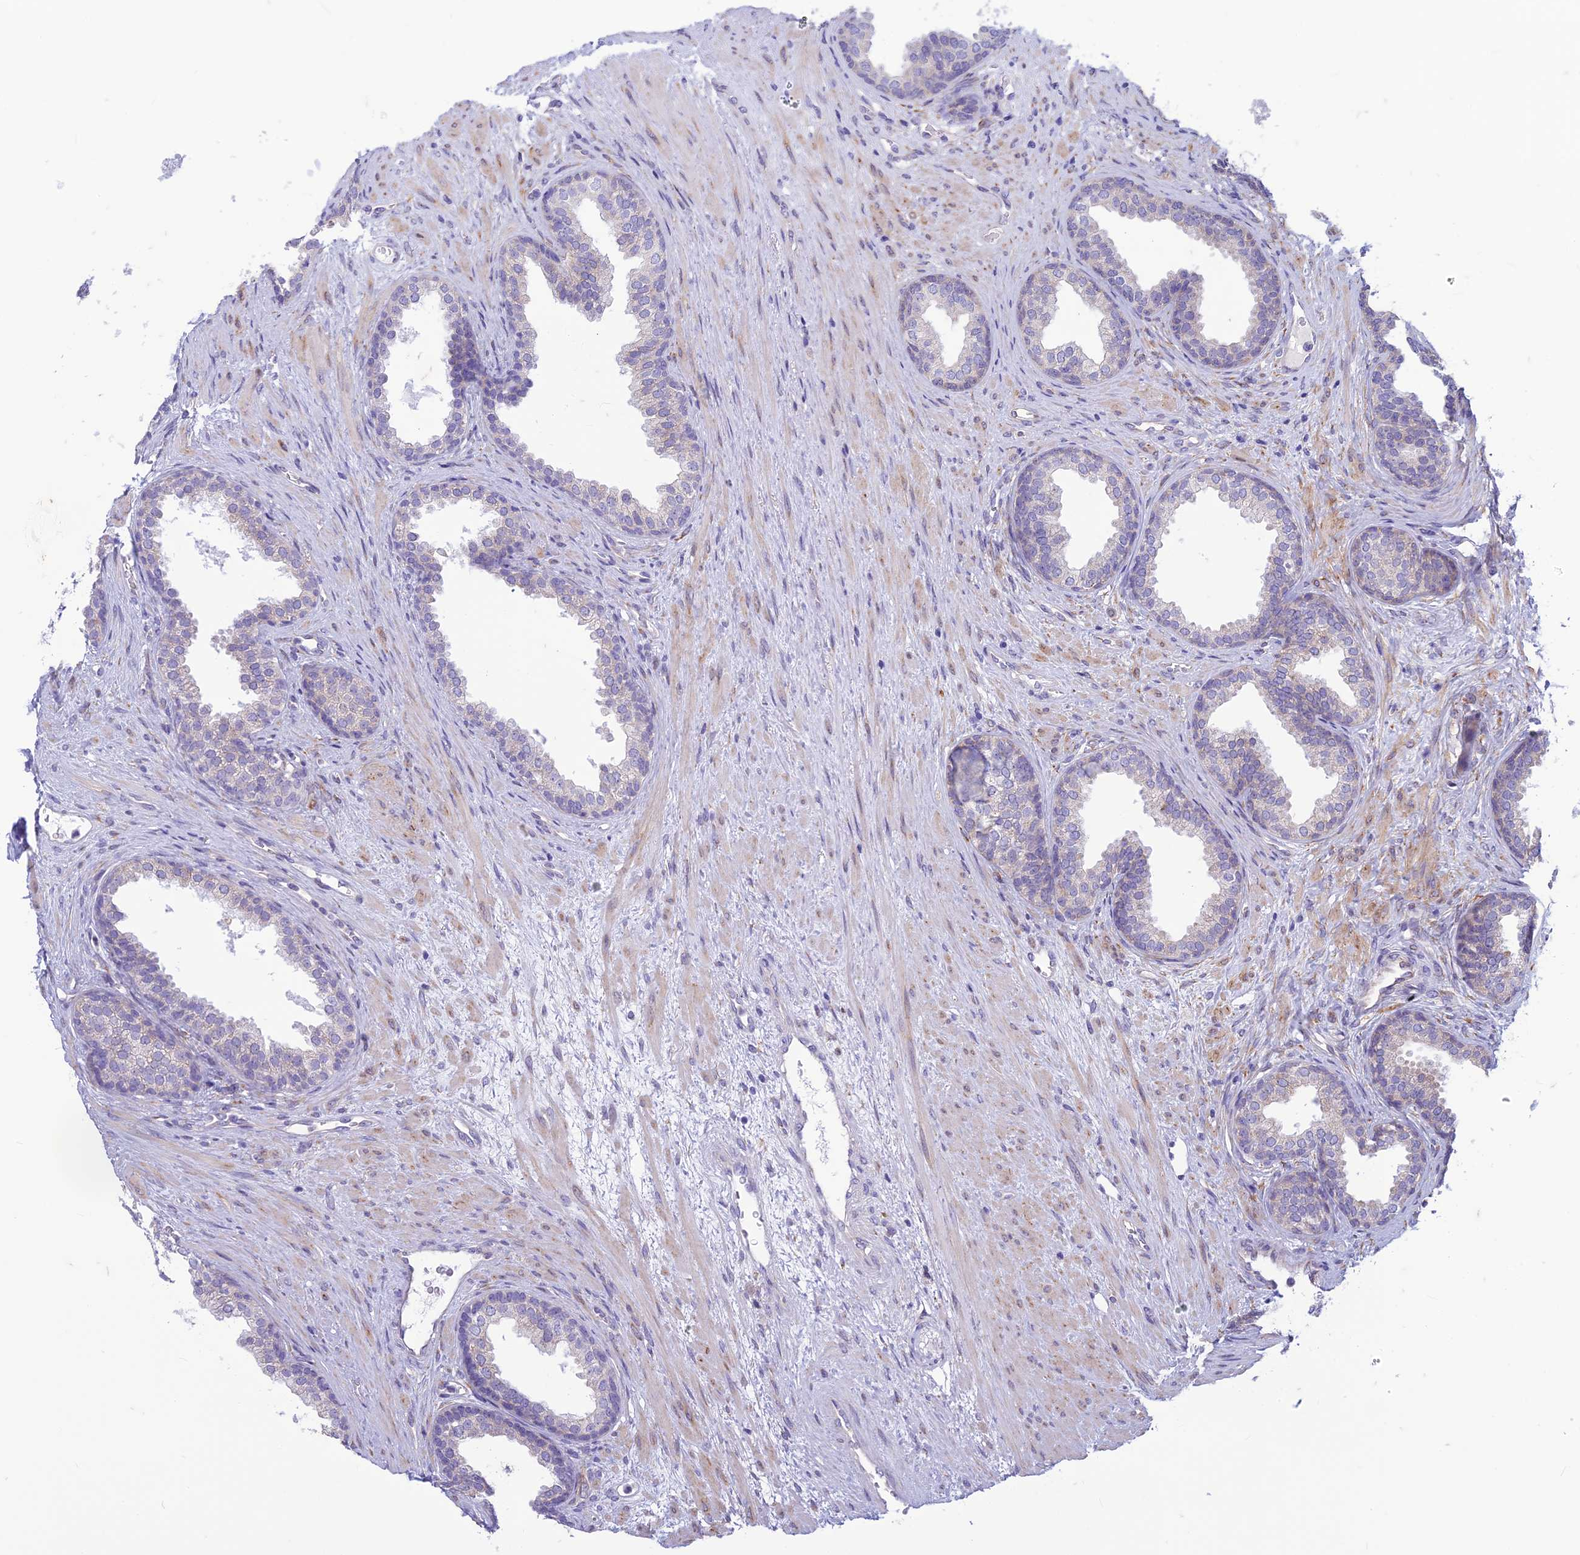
{"staining": {"intensity": "weak", "quantity": "25%-75%", "location": "cytoplasmic/membranous"}, "tissue": "prostate", "cell_type": "Glandular cells", "image_type": "normal", "snomed": [{"axis": "morphology", "description": "Normal tissue, NOS"}, {"axis": "topography", "description": "Prostate"}], "caption": "IHC of normal human prostate demonstrates low levels of weak cytoplasmic/membranous expression in approximately 25%-75% of glandular cells.", "gene": "CENATAC", "patient": {"sex": "male", "age": 76}}